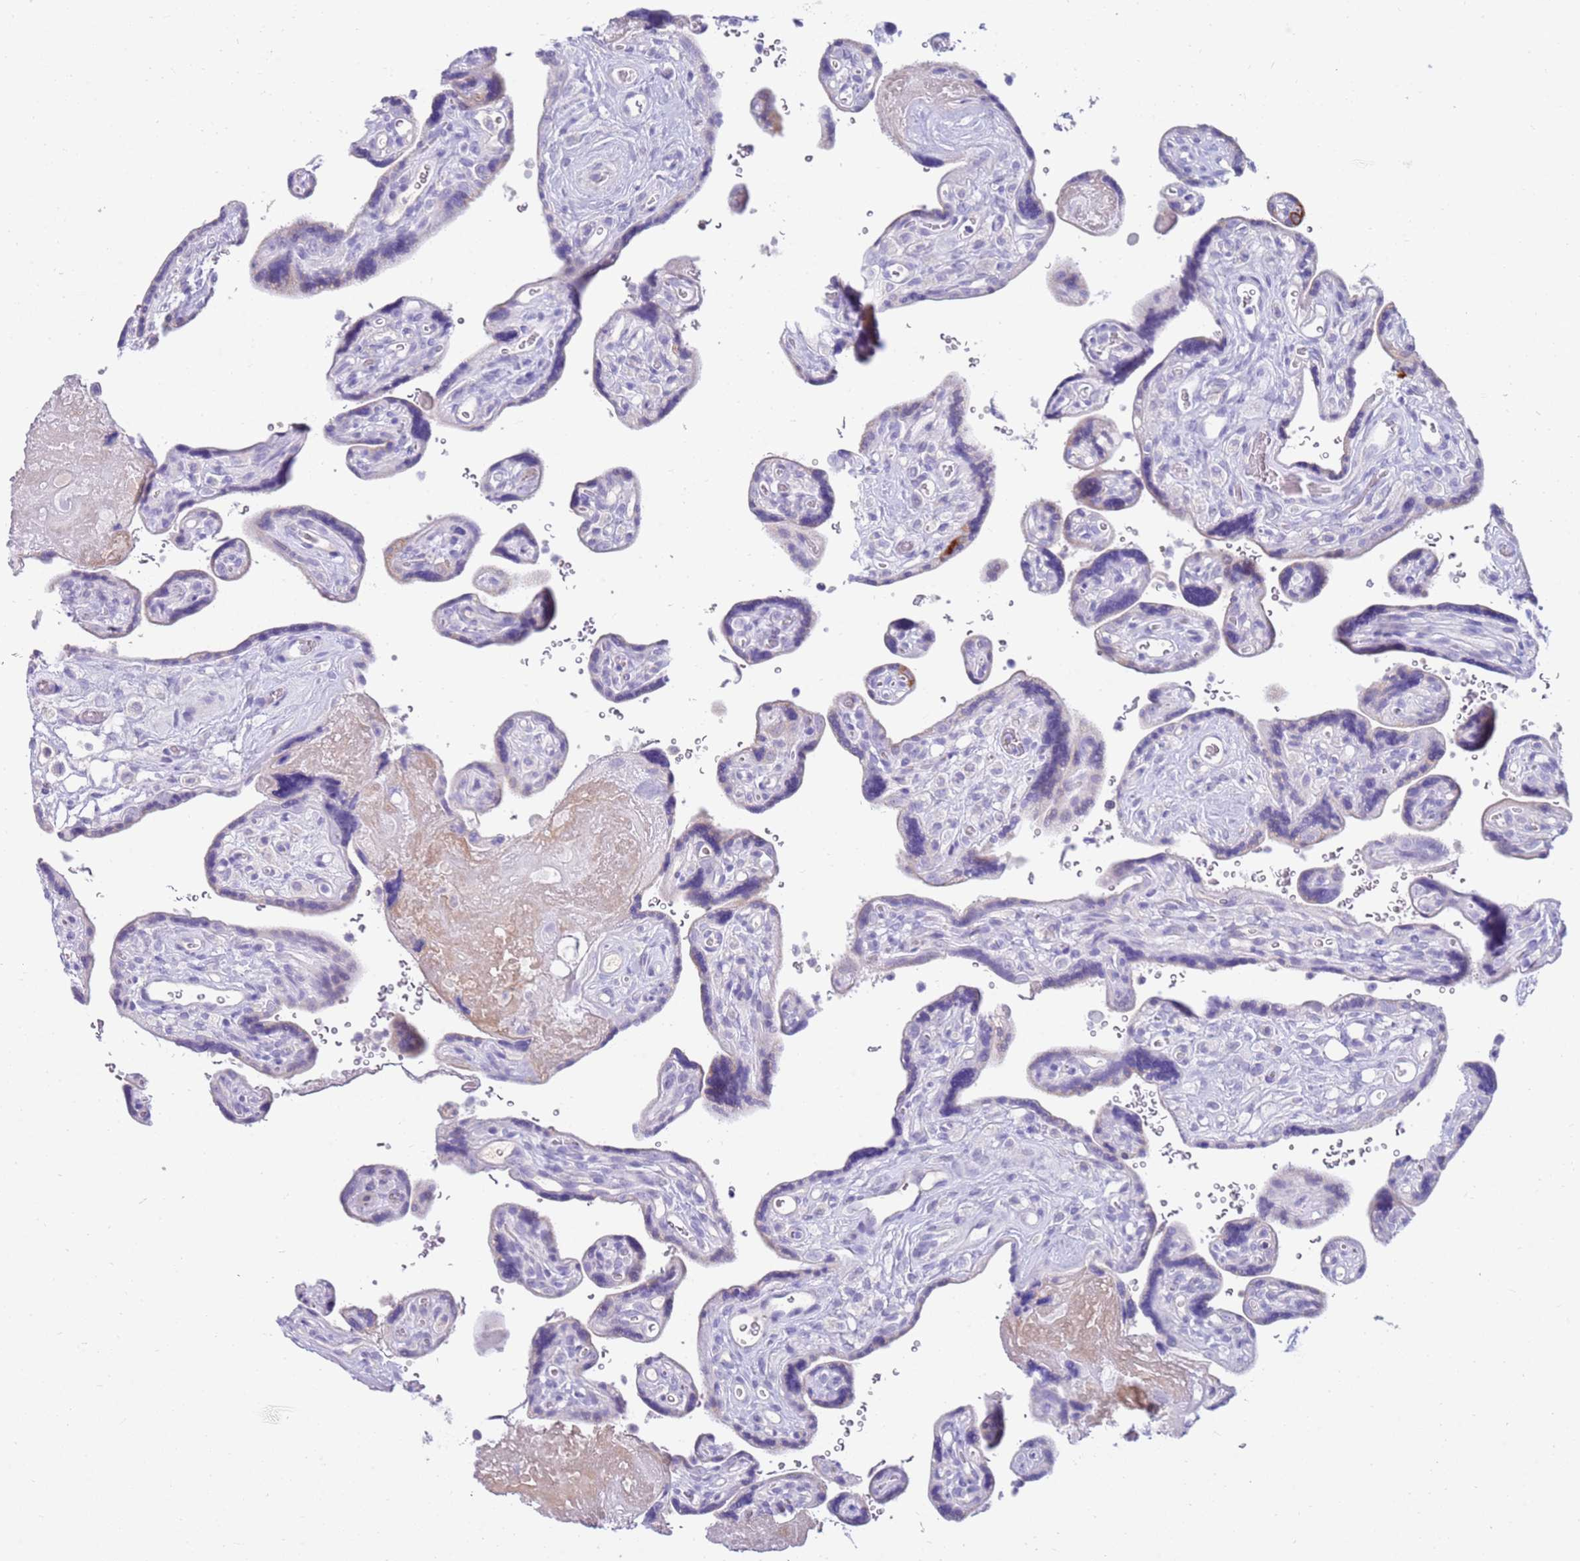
{"staining": {"intensity": "negative", "quantity": "none", "location": "none"}, "tissue": "placenta", "cell_type": "Decidual cells", "image_type": "normal", "snomed": [{"axis": "morphology", "description": "Normal tissue, NOS"}, {"axis": "topography", "description": "Placenta"}], "caption": "The photomicrograph demonstrates no significant staining in decidual cells of placenta.", "gene": "EVPLL", "patient": {"sex": "female", "age": 39}}